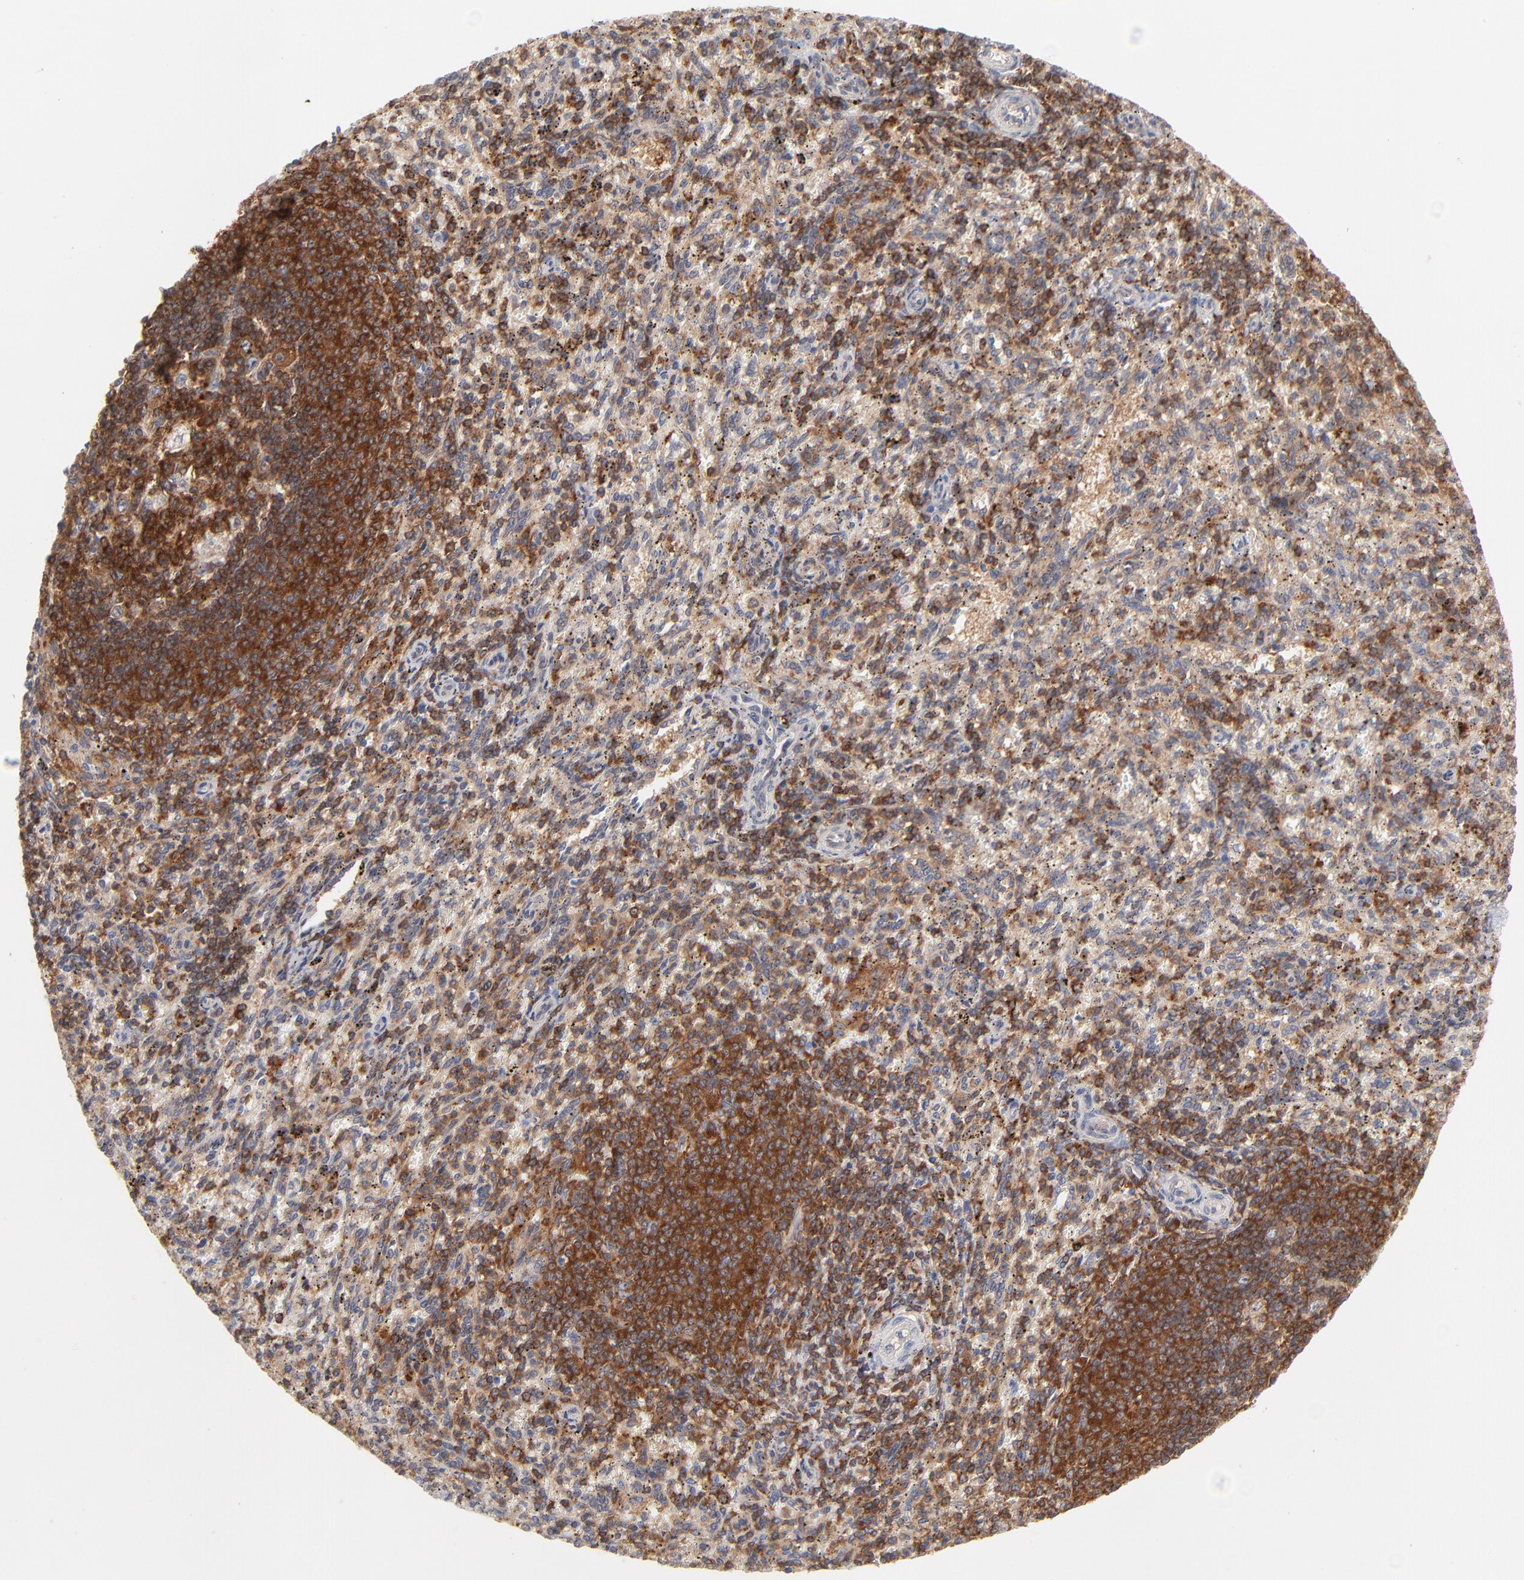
{"staining": {"intensity": "moderate", "quantity": "25%-75%", "location": "cytoplasmic/membranous"}, "tissue": "spleen", "cell_type": "Cells in red pulp", "image_type": "normal", "snomed": [{"axis": "morphology", "description": "Normal tissue, NOS"}, {"axis": "topography", "description": "Spleen"}], "caption": "Protein expression analysis of normal spleen shows moderate cytoplasmic/membranous expression in about 25%-75% of cells in red pulp. The protein is stained brown, and the nuclei are stained in blue (DAB IHC with brightfield microscopy, high magnification).", "gene": "WIPF1", "patient": {"sex": "female", "age": 10}}